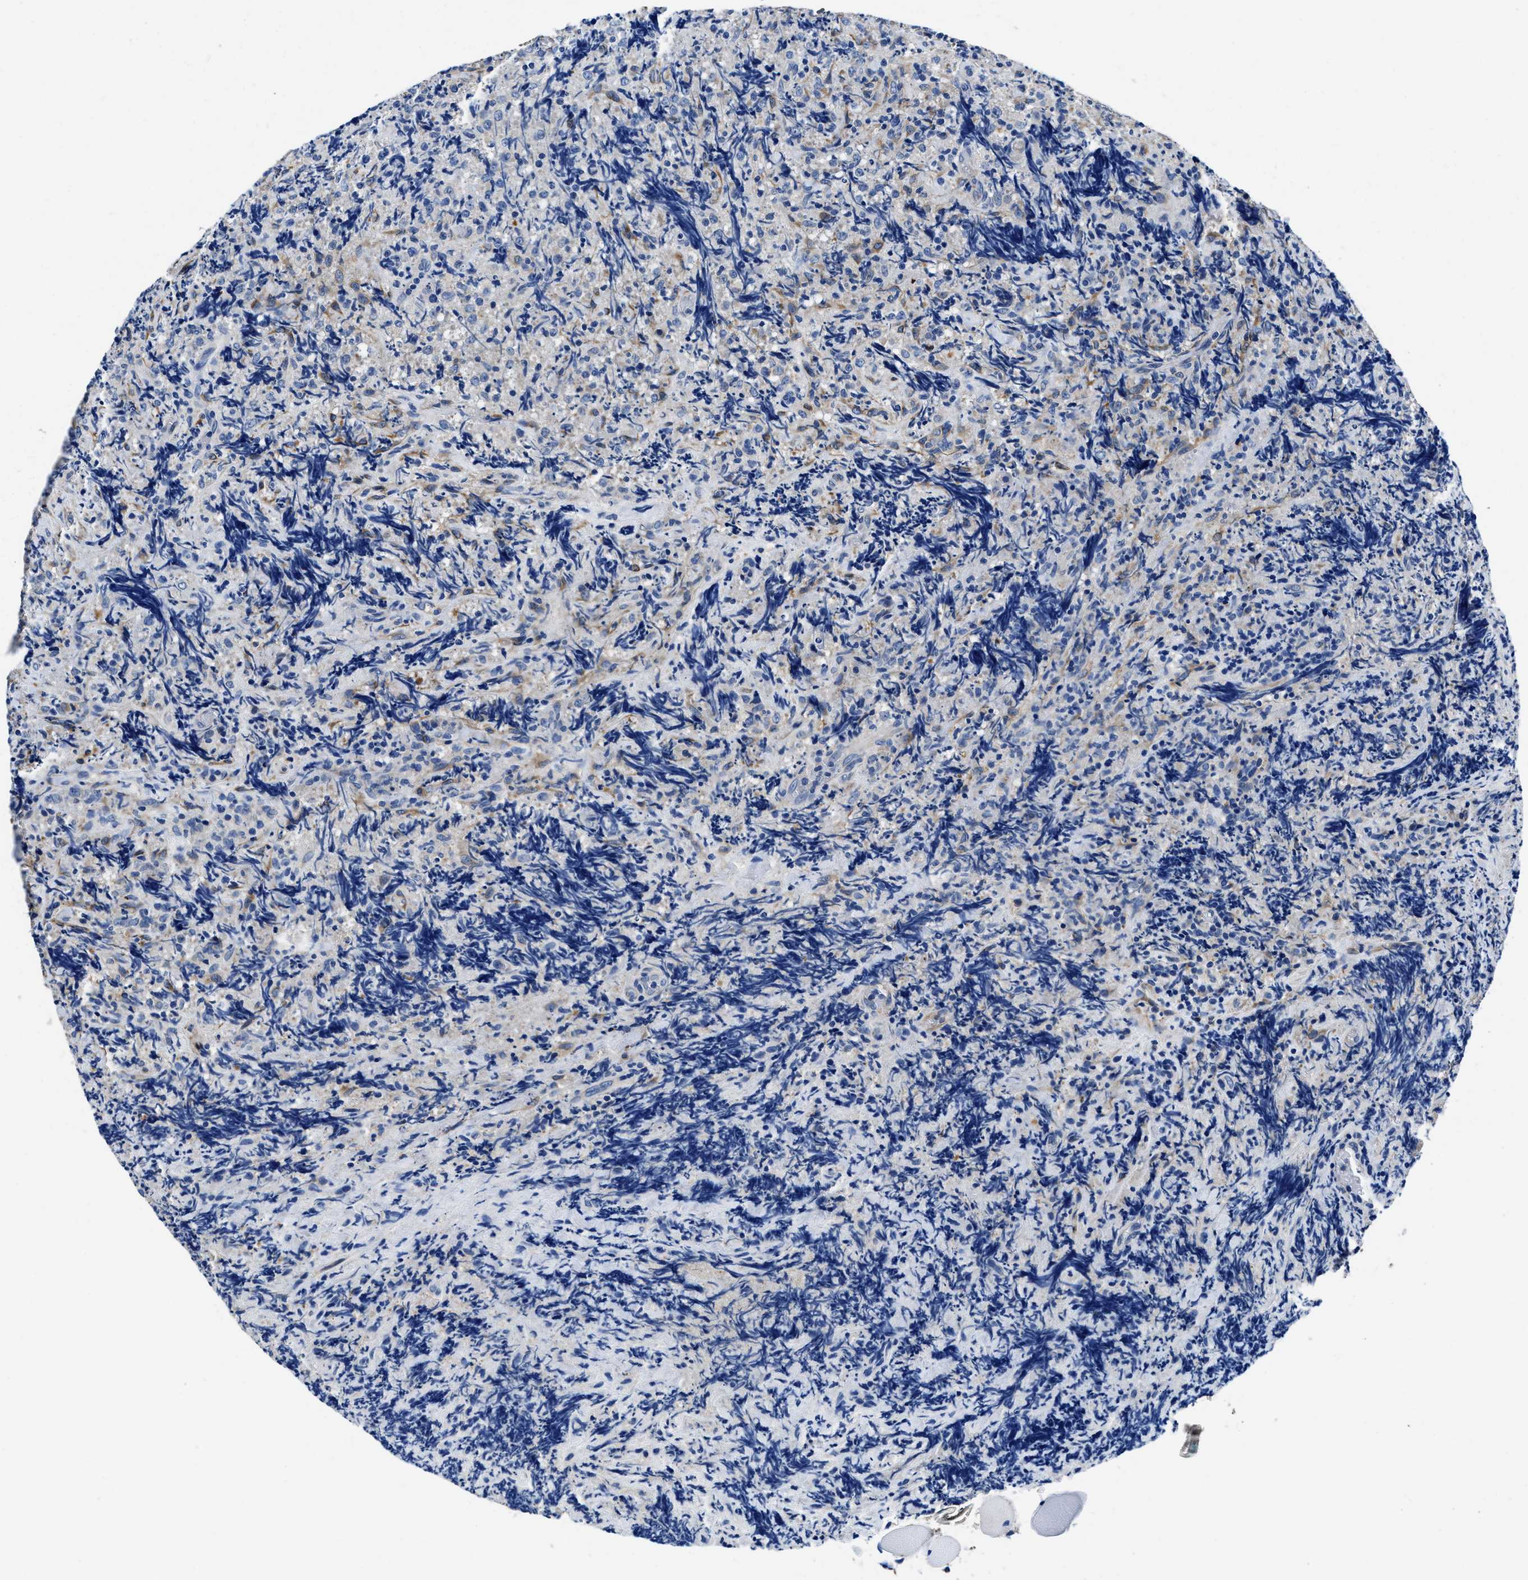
{"staining": {"intensity": "negative", "quantity": "none", "location": "none"}, "tissue": "lymphoma", "cell_type": "Tumor cells", "image_type": "cancer", "snomed": [{"axis": "morphology", "description": "Malignant lymphoma, non-Hodgkin's type, High grade"}, {"axis": "topography", "description": "Tonsil"}], "caption": "DAB (3,3'-diaminobenzidine) immunohistochemical staining of human high-grade malignant lymphoma, non-Hodgkin's type displays no significant positivity in tumor cells.", "gene": "NEU1", "patient": {"sex": "female", "age": 36}}